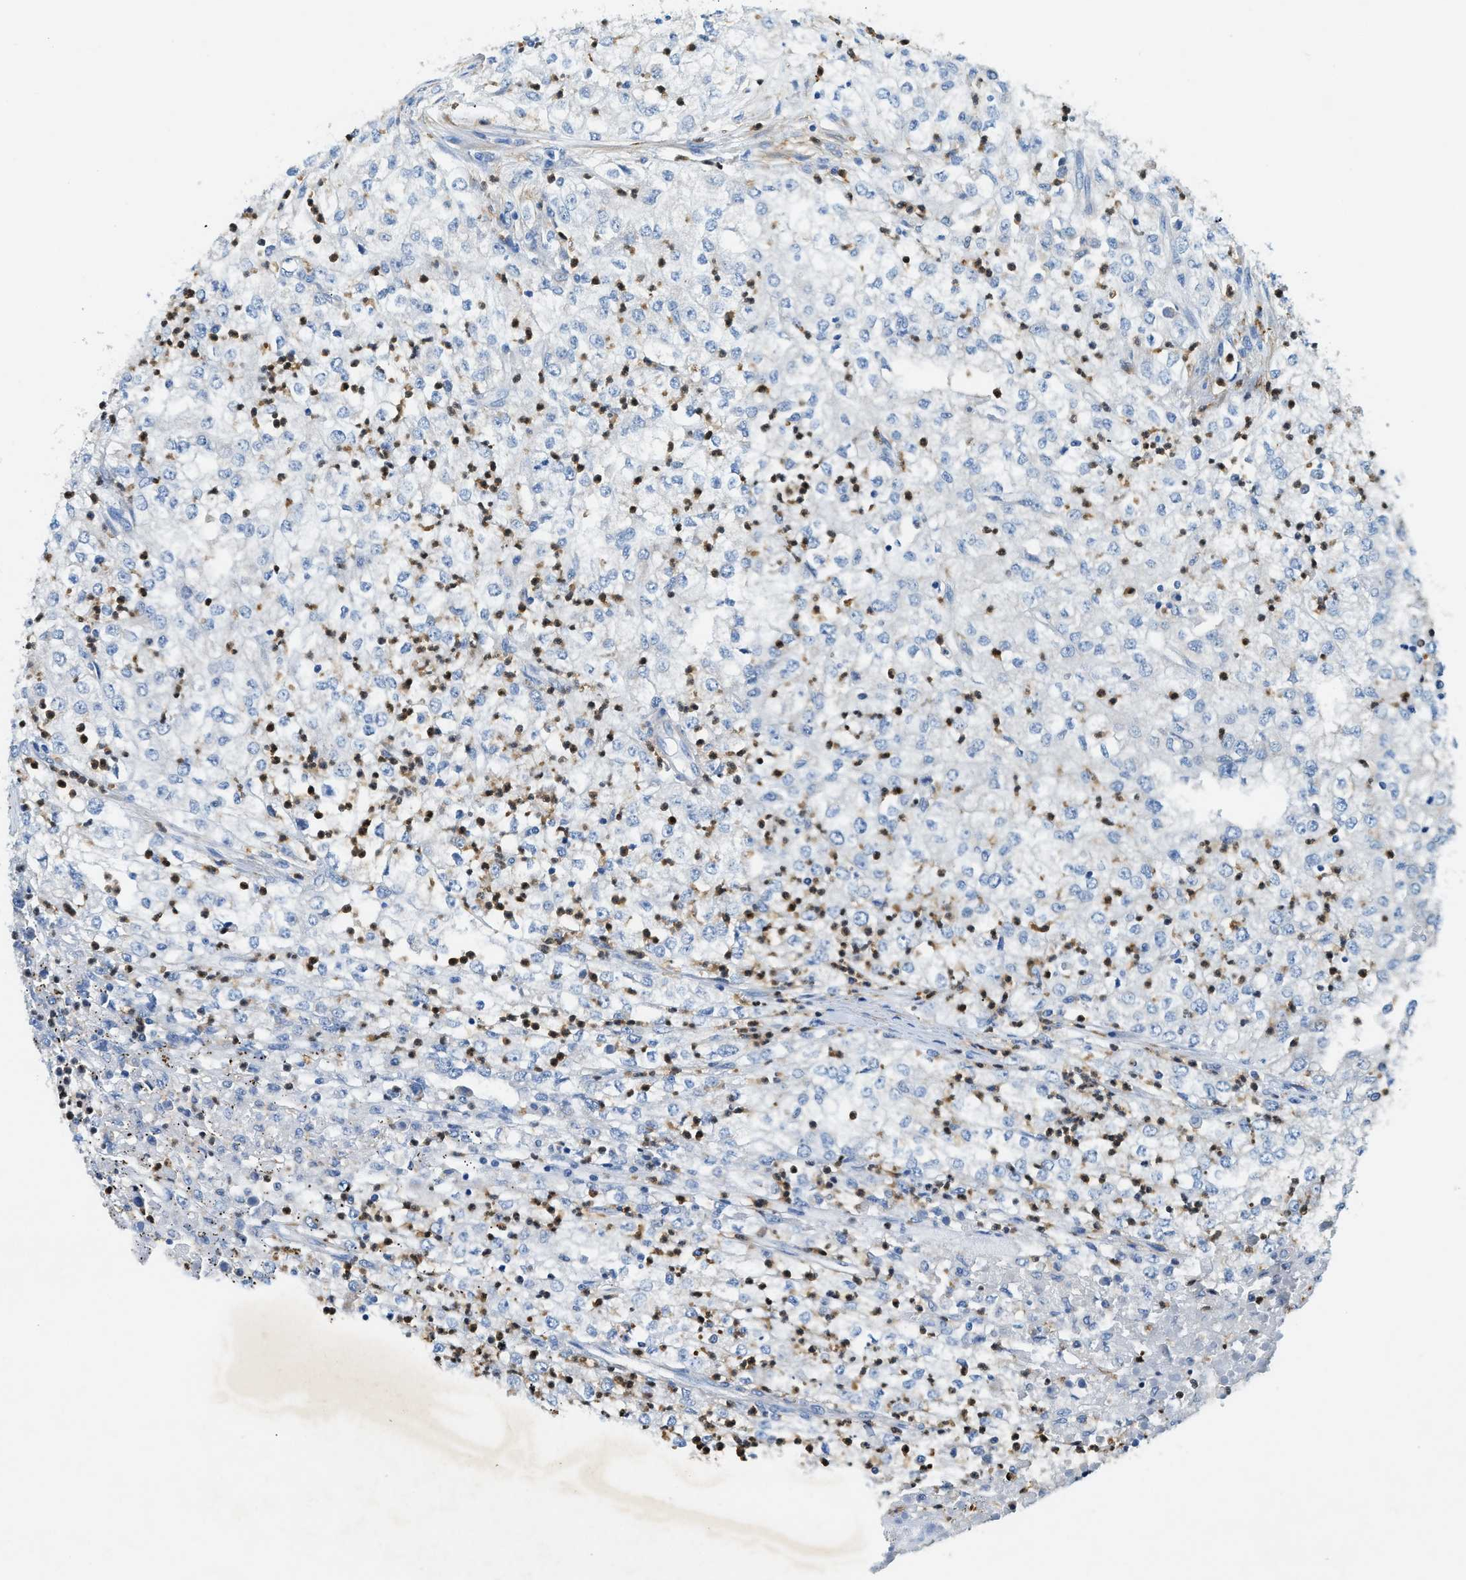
{"staining": {"intensity": "negative", "quantity": "none", "location": "none"}, "tissue": "renal cancer", "cell_type": "Tumor cells", "image_type": "cancer", "snomed": [{"axis": "morphology", "description": "Adenocarcinoma, NOS"}, {"axis": "topography", "description": "Kidney"}], "caption": "Immunohistochemical staining of human adenocarcinoma (renal) reveals no significant staining in tumor cells. Brightfield microscopy of immunohistochemistry stained with DAB (brown) and hematoxylin (blue), captured at high magnification.", "gene": "ZDHHC13", "patient": {"sex": "female", "age": 54}}